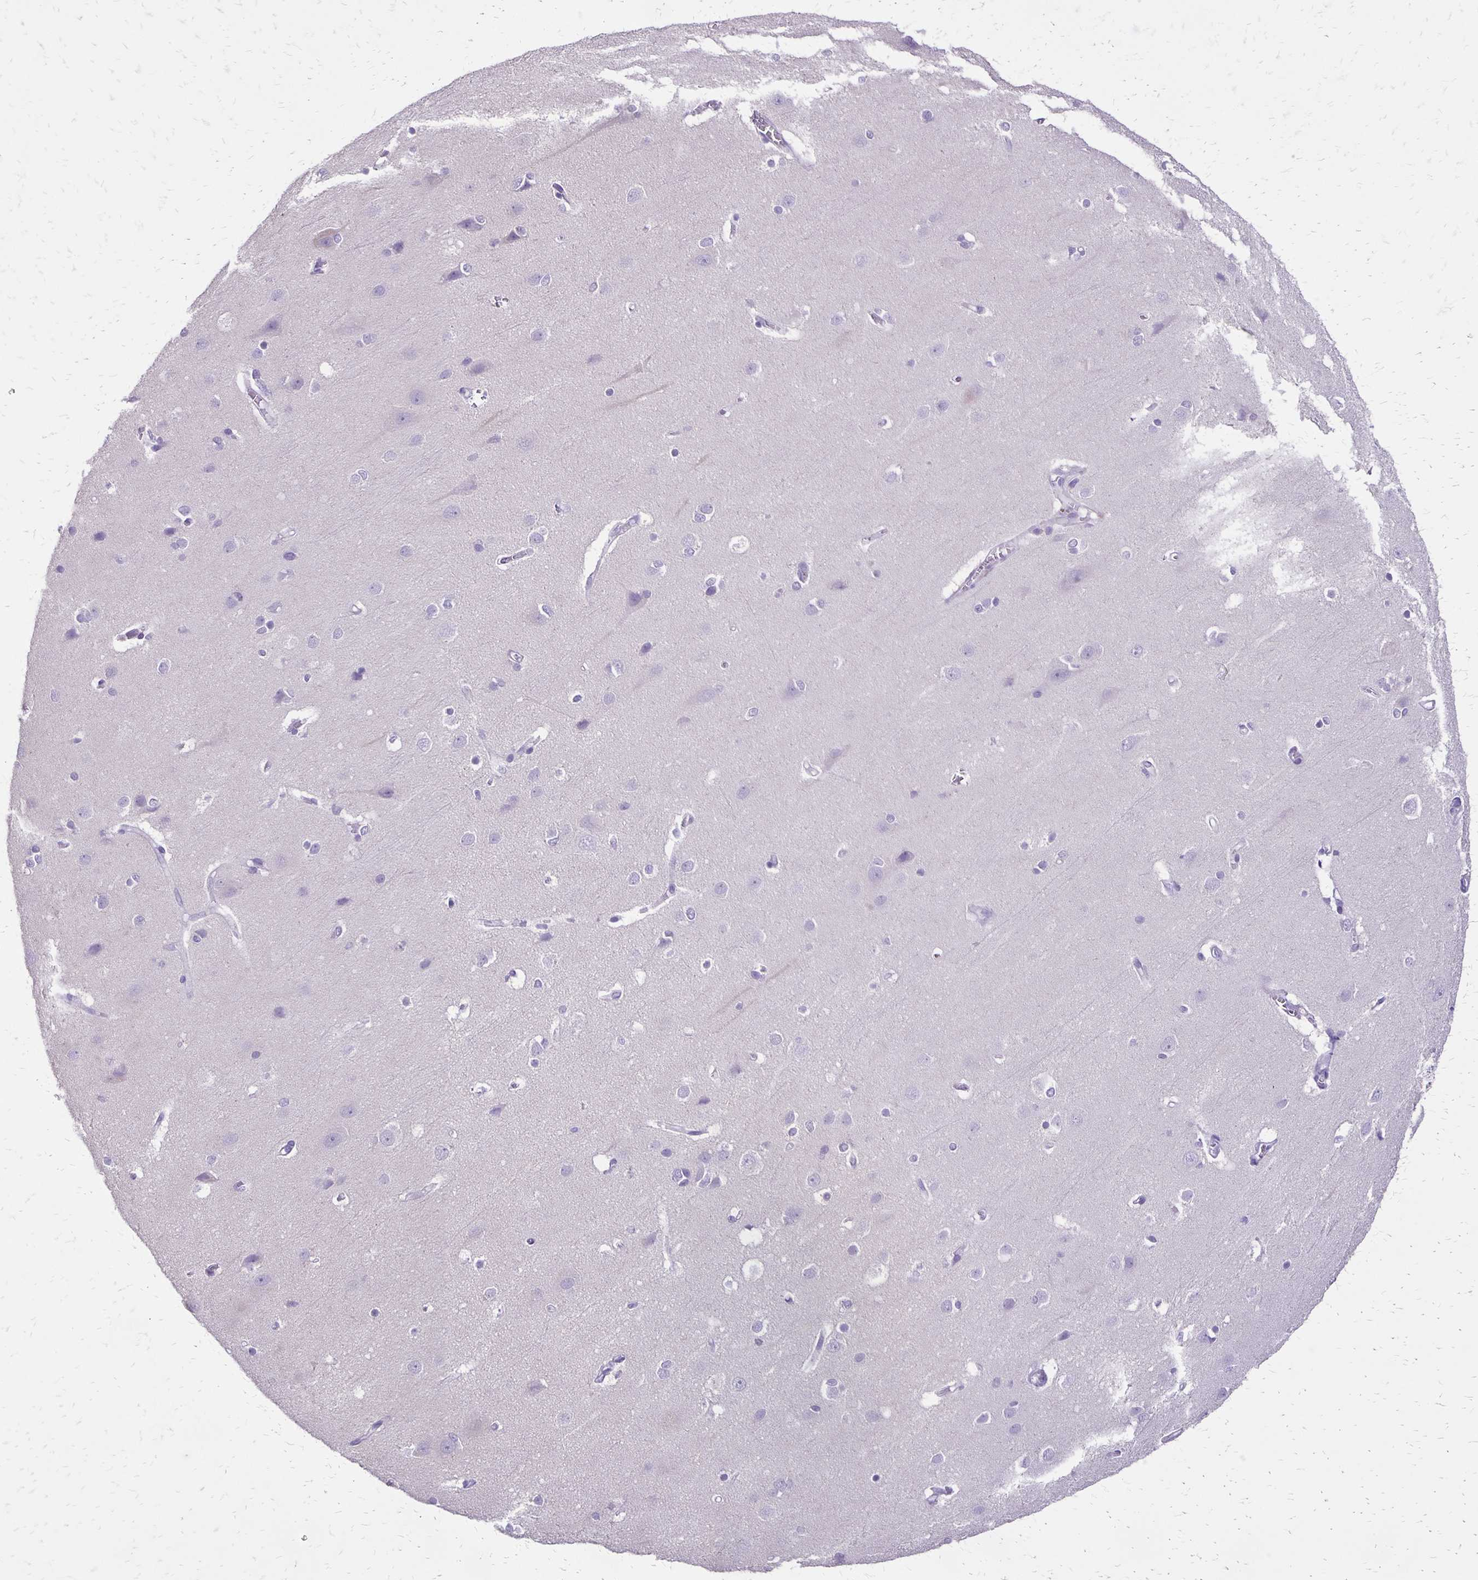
{"staining": {"intensity": "negative", "quantity": "none", "location": "none"}, "tissue": "cerebral cortex", "cell_type": "Endothelial cells", "image_type": "normal", "snomed": [{"axis": "morphology", "description": "Normal tissue, NOS"}, {"axis": "topography", "description": "Cerebral cortex"}], "caption": "This is an immunohistochemistry histopathology image of normal human cerebral cortex. There is no positivity in endothelial cells.", "gene": "ANKRD45", "patient": {"sex": "male", "age": 37}}